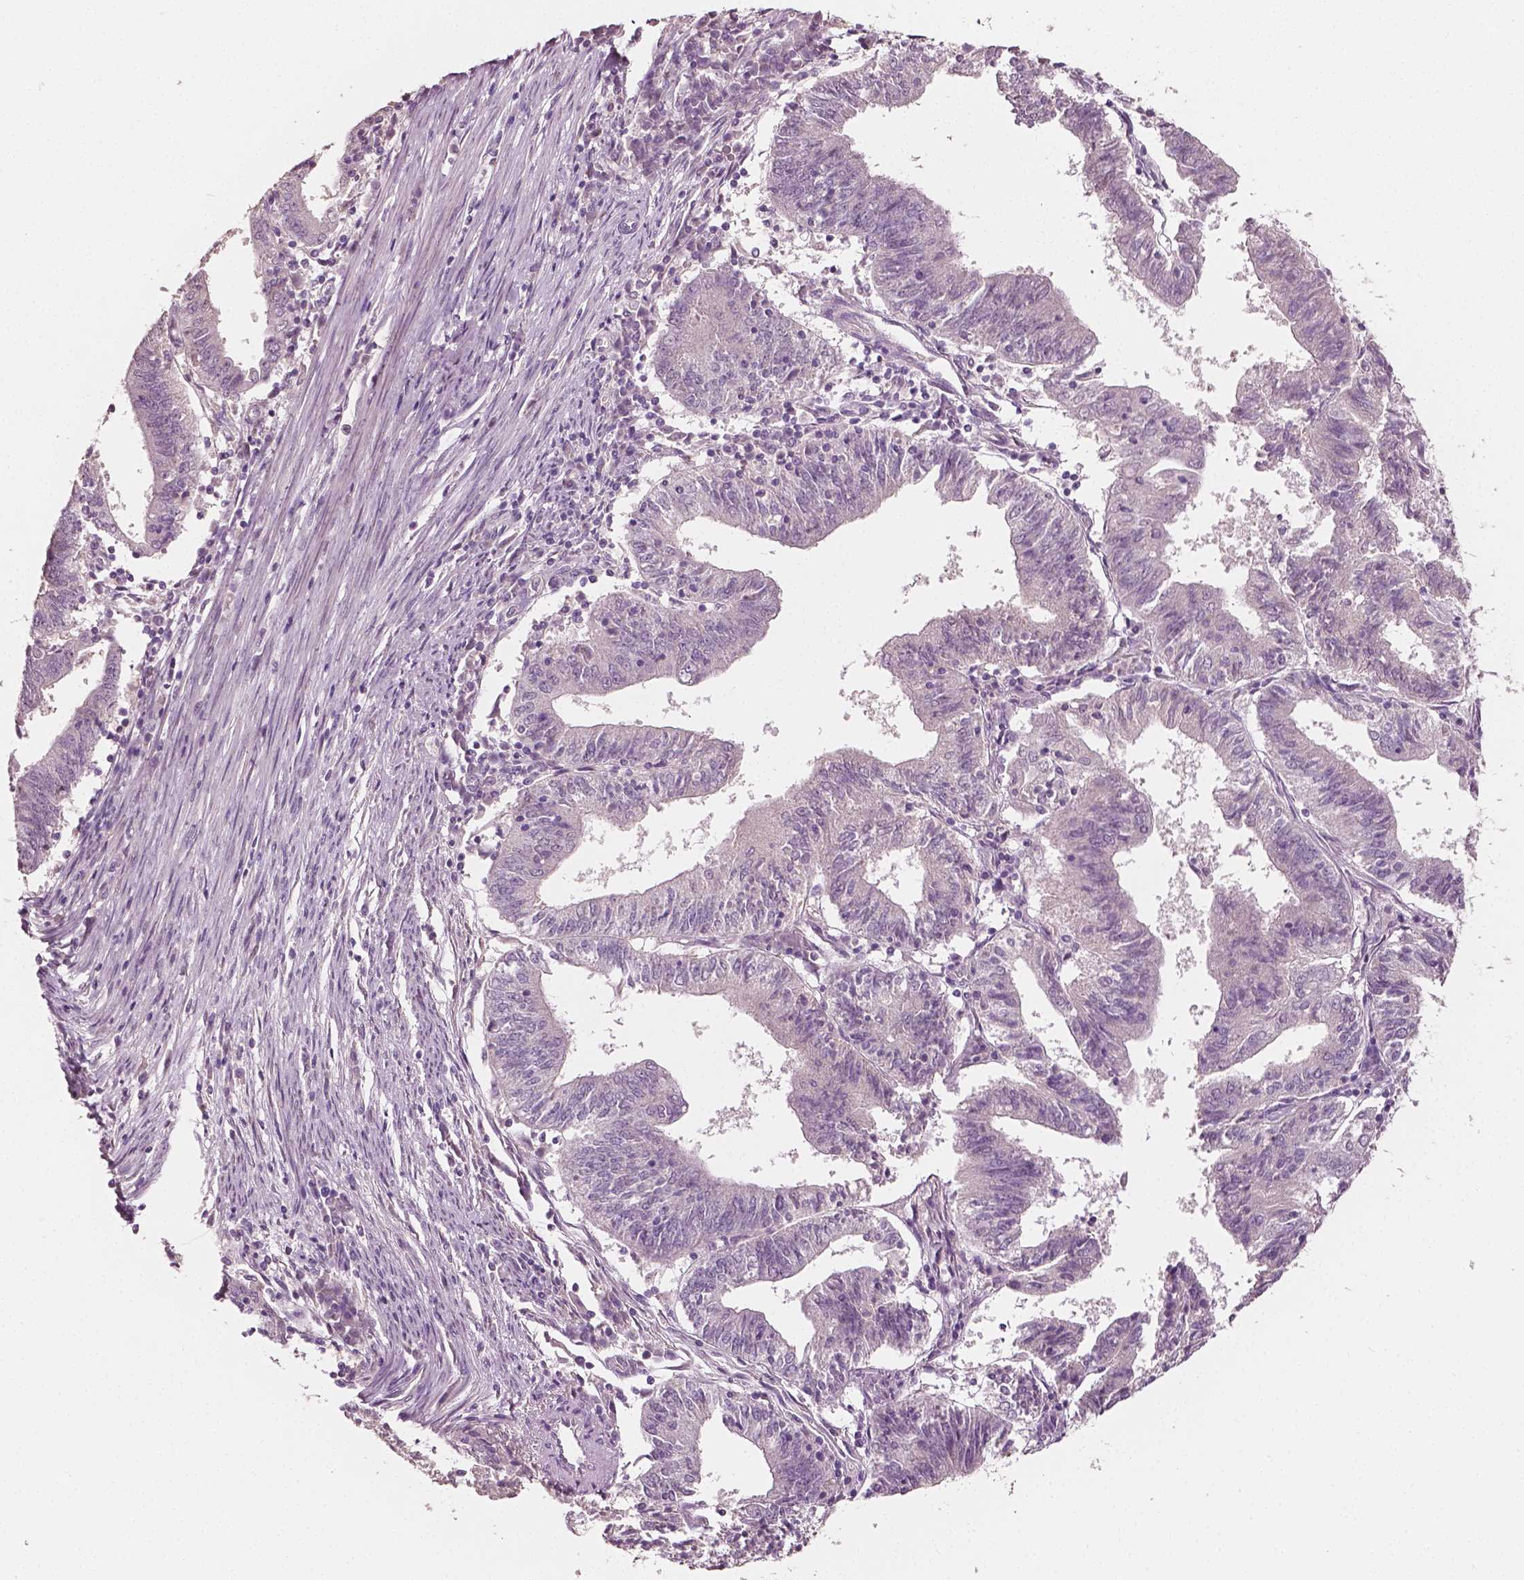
{"staining": {"intensity": "negative", "quantity": "none", "location": "none"}, "tissue": "endometrial cancer", "cell_type": "Tumor cells", "image_type": "cancer", "snomed": [{"axis": "morphology", "description": "Adenocarcinoma, NOS"}, {"axis": "topography", "description": "Endometrium"}], "caption": "Immunohistochemistry (IHC) of adenocarcinoma (endometrial) exhibits no expression in tumor cells. Brightfield microscopy of immunohistochemistry (IHC) stained with DAB (brown) and hematoxylin (blue), captured at high magnification.", "gene": "PLA2R1", "patient": {"sex": "female", "age": 82}}